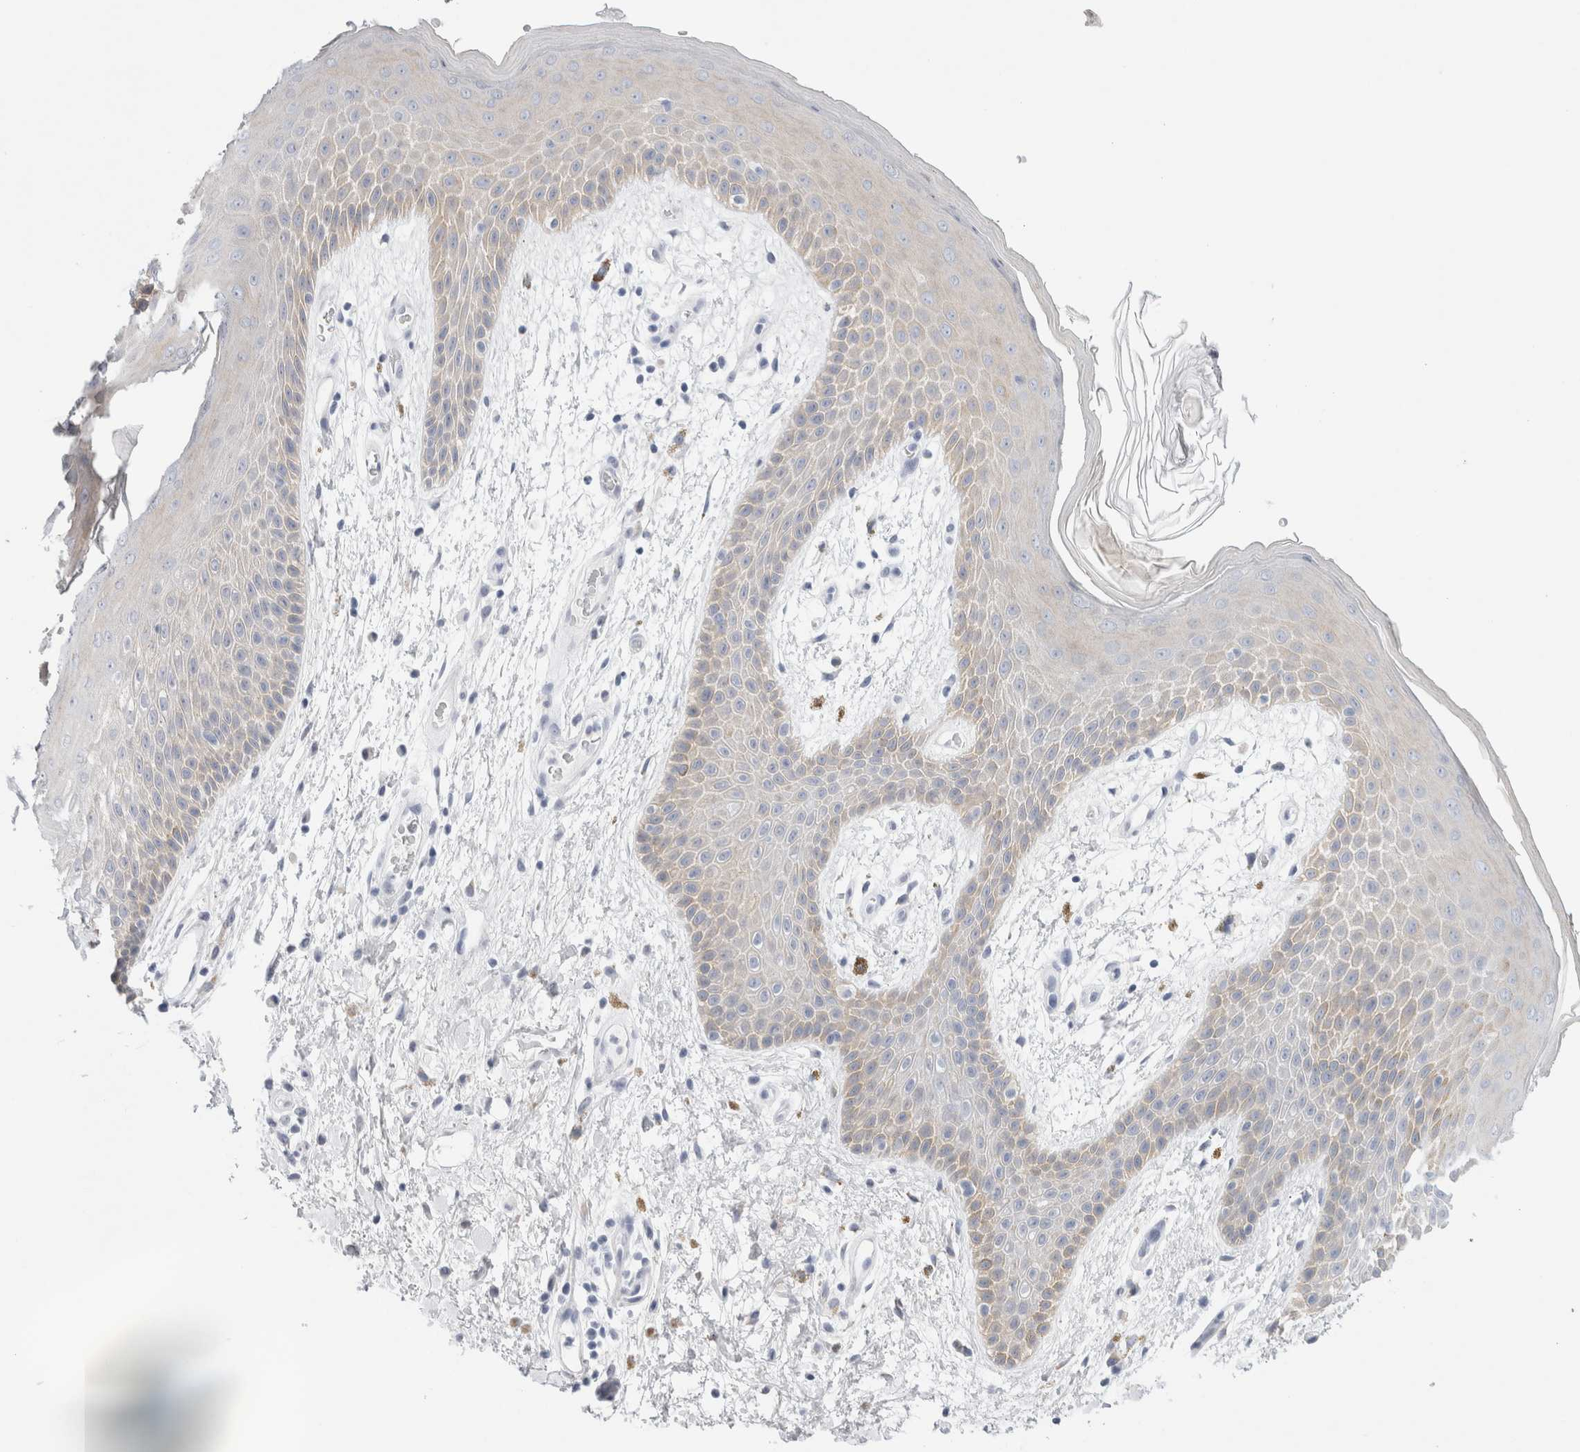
{"staining": {"intensity": "weak", "quantity": "<25%", "location": "cytoplasmic/membranous"}, "tissue": "skin", "cell_type": "Epidermal cells", "image_type": "normal", "snomed": [{"axis": "morphology", "description": "Normal tissue, NOS"}, {"axis": "topography", "description": "Anal"}], "caption": "Protein analysis of unremarkable skin reveals no significant expression in epidermal cells. (Immunohistochemistry (ihc), brightfield microscopy, high magnification).", "gene": "MUC15", "patient": {"sex": "male", "age": 74}}